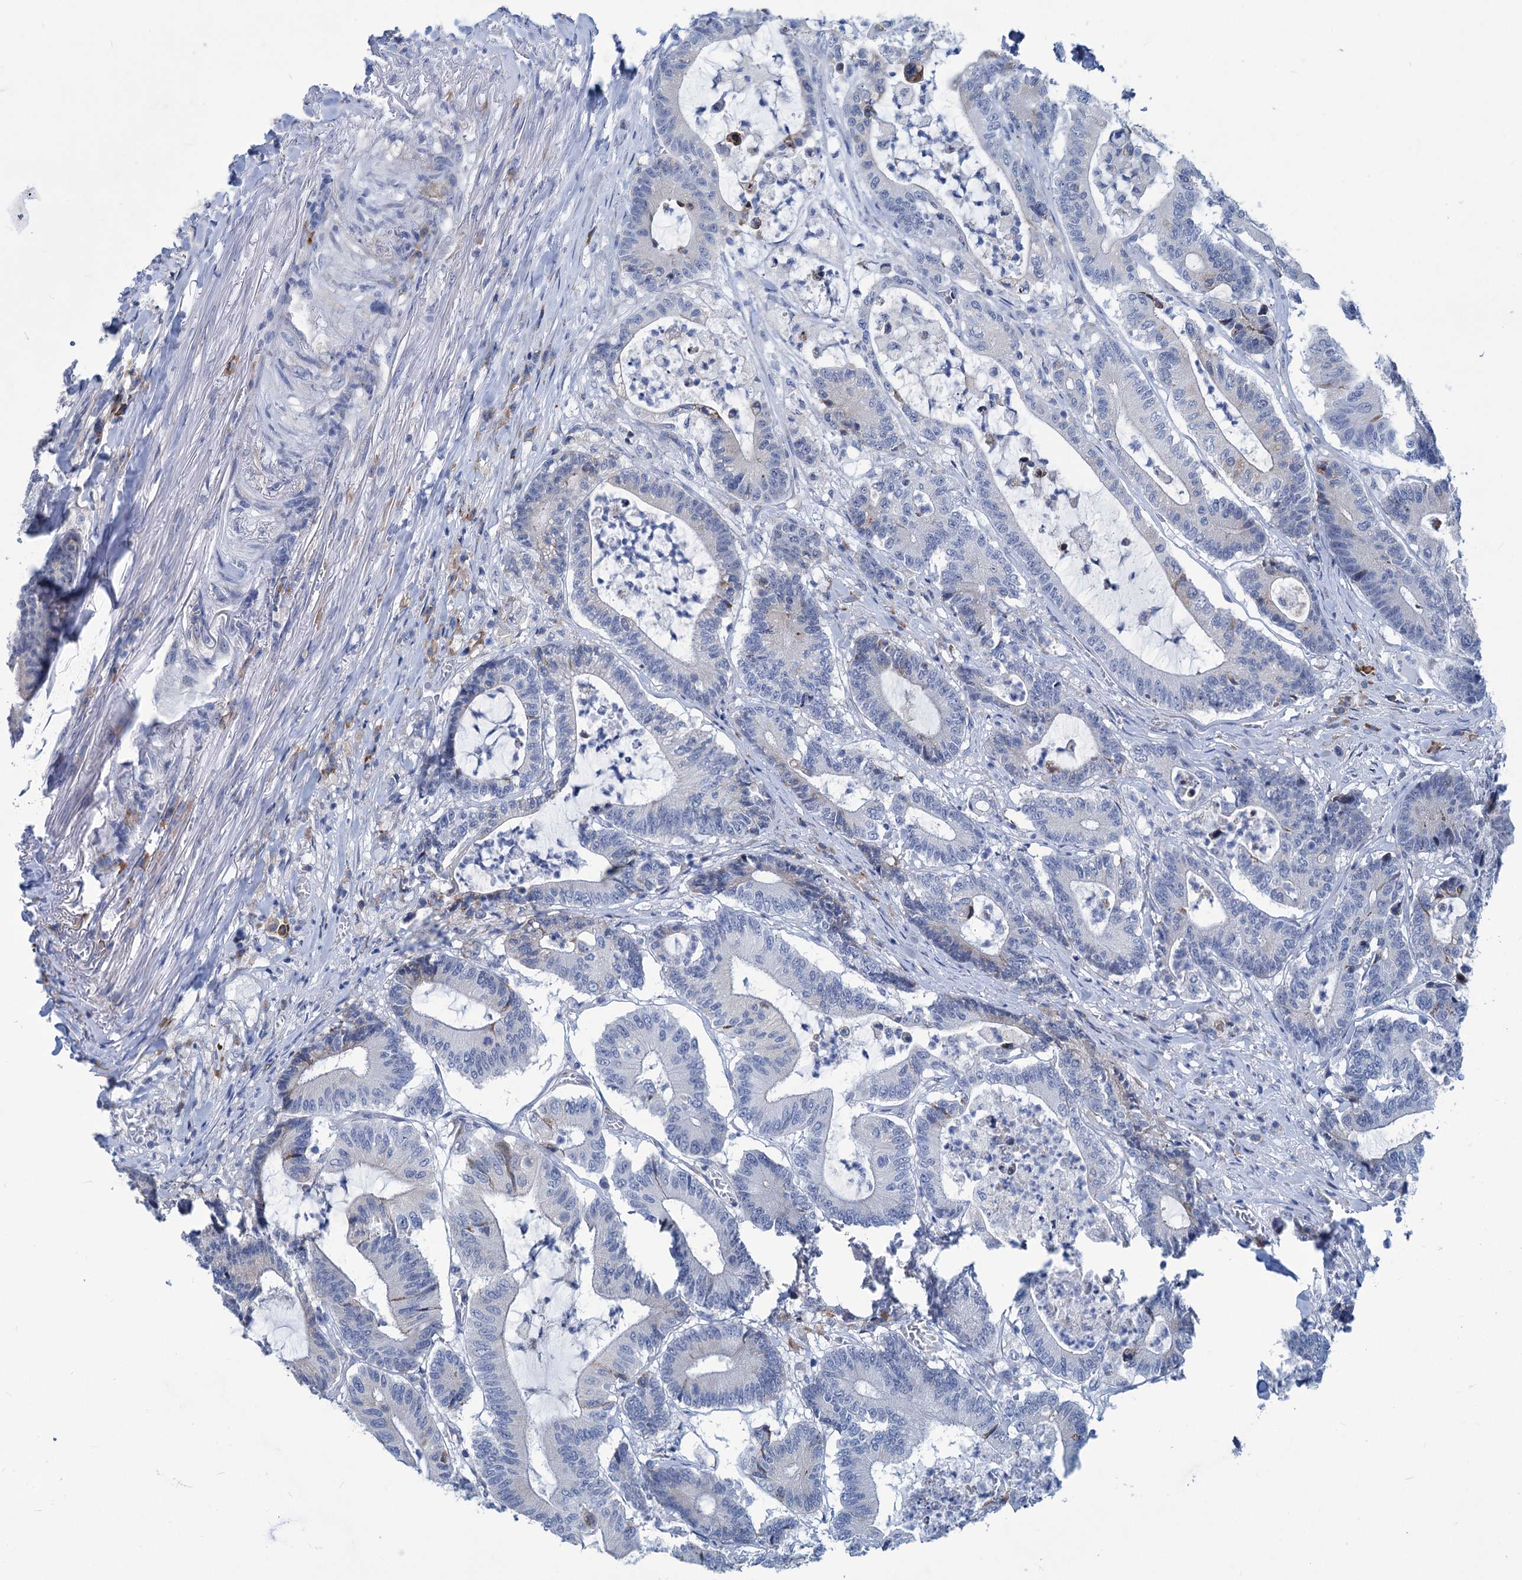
{"staining": {"intensity": "negative", "quantity": "none", "location": "none"}, "tissue": "colorectal cancer", "cell_type": "Tumor cells", "image_type": "cancer", "snomed": [{"axis": "morphology", "description": "Adenocarcinoma, NOS"}, {"axis": "topography", "description": "Colon"}], "caption": "Immunohistochemistry (IHC) photomicrograph of human colorectal adenocarcinoma stained for a protein (brown), which exhibits no positivity in tumor cells.", "gene": "NEU3", "patient": {"sex": "female", "age": 84}}